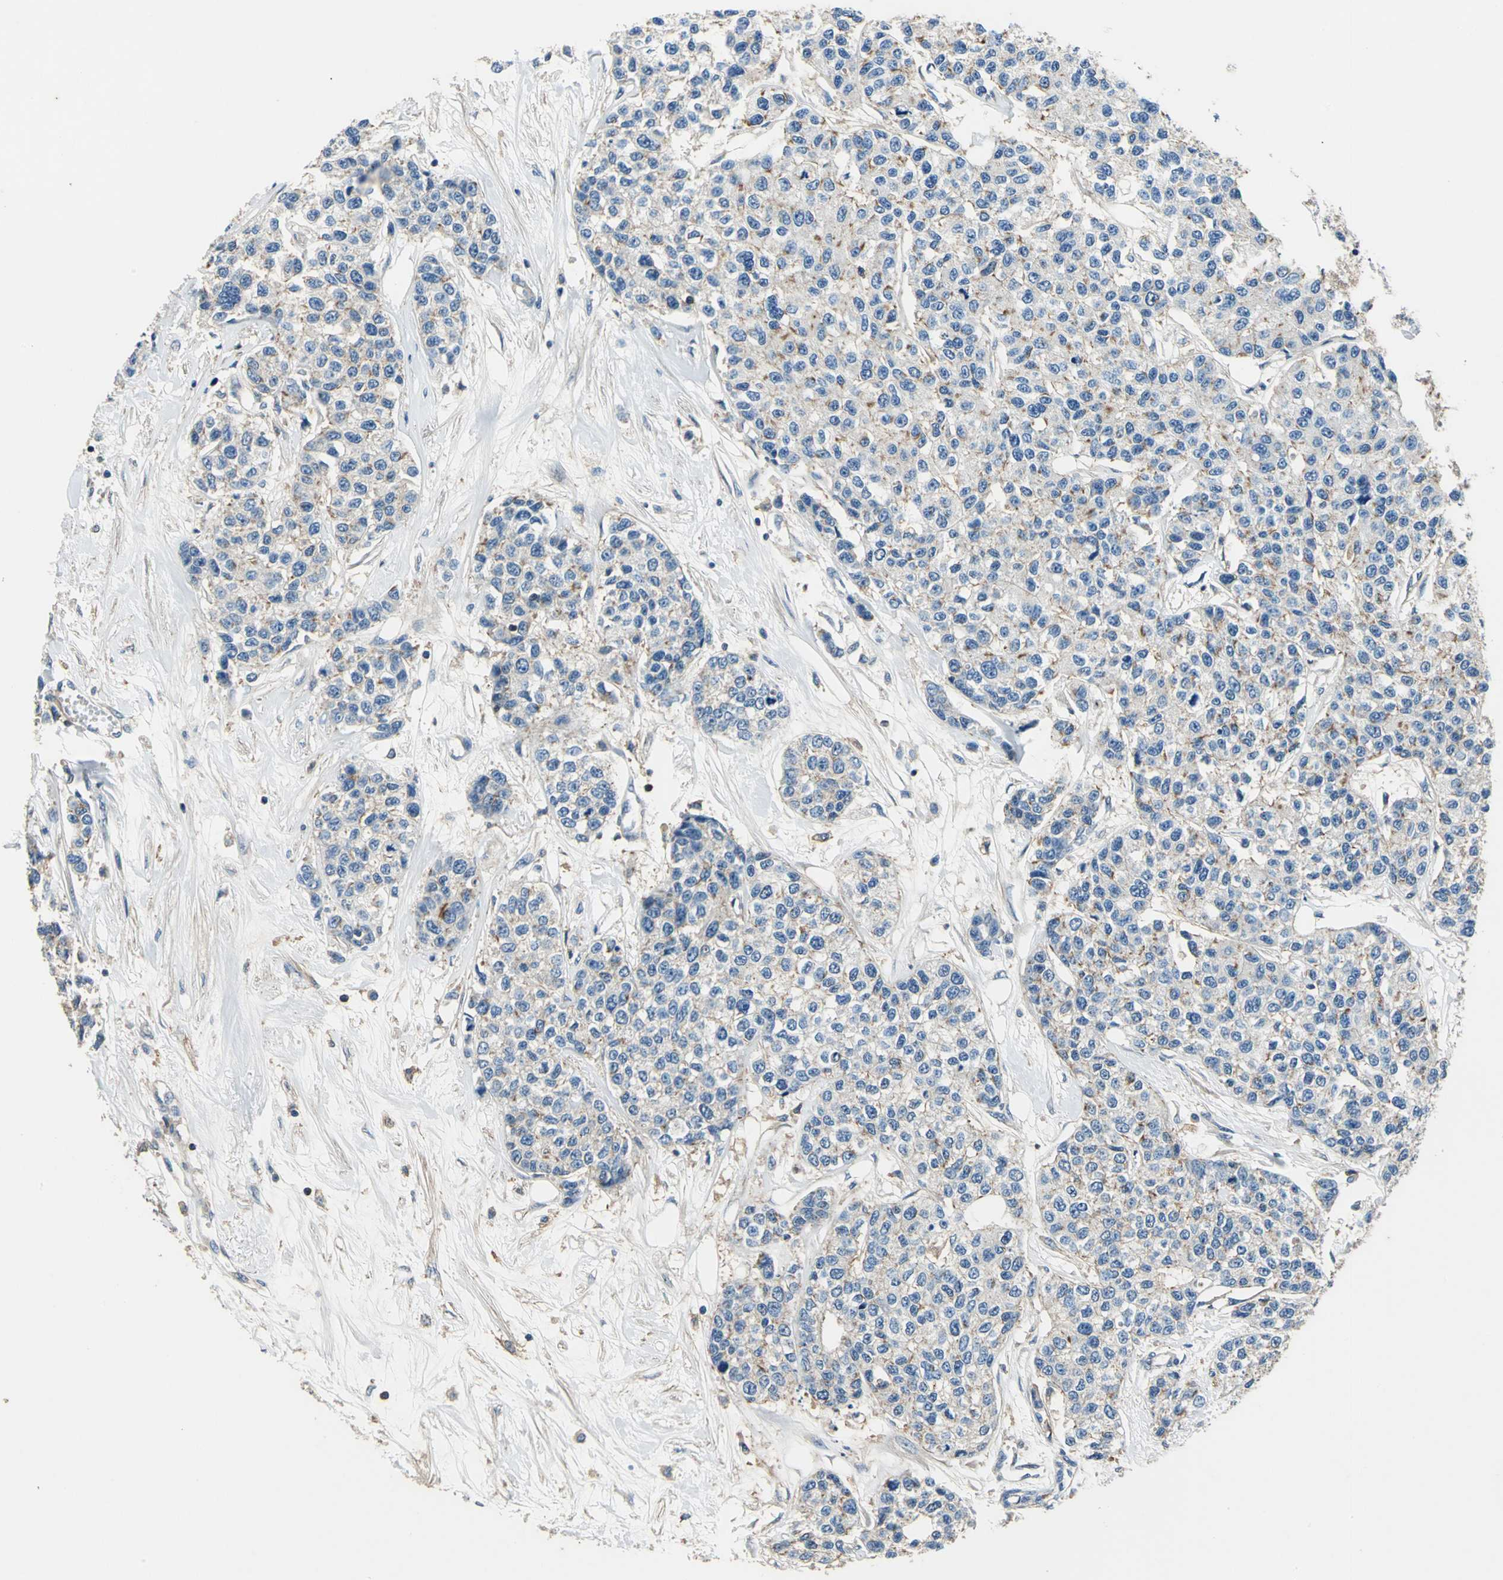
{"staining": {"intensity": "moderate", "quantity": "<25%", "location": "cytoplasmic/membranous"}, "tissue": "breast cancer", "cell_type": "Tumor cells", "image_type": "cancer", "snomed": [{"axis": "morphology", "description": "Duct carcinoma"}, {"axis": "topography", "description": "Breast"}], "caption": "A histopathology image of human intraductal carcinoma (breast) stained for a protein demonstrates moderate cytoplasmic/membranous brown staining in tumor cells.", "gene": "DDX3Y", "patient": {"sex": "female", "age": 51}}